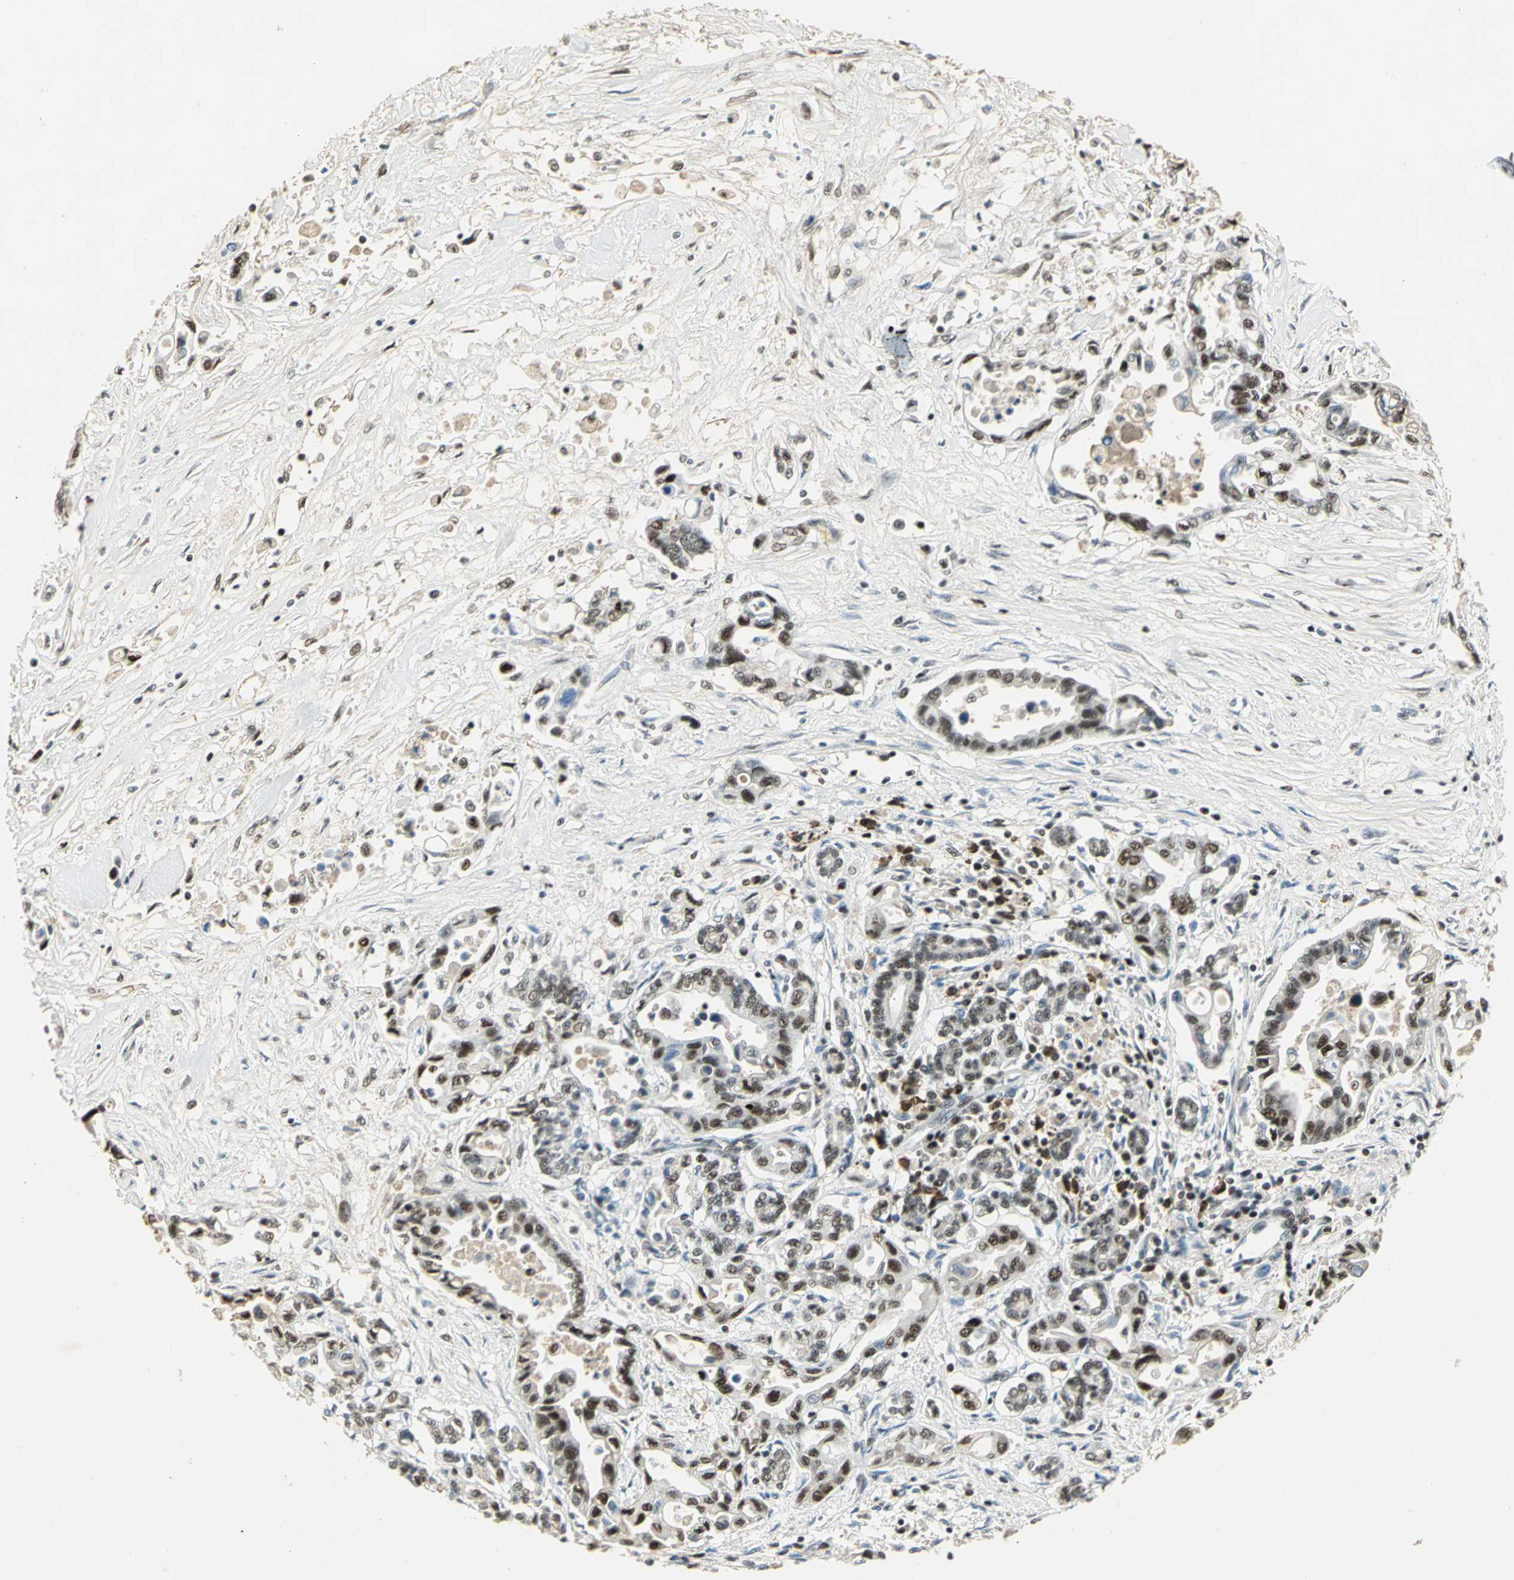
{"staining": {"intensity": "moderate", "quantity": ">75%", "location": "nuclear"}, "tissue": "pancreatic cancer", "cell_type": "Tumor cells", "image_type": "cancer", "snomed": [{"axis": "morphology", "description": "Adenocarcinoma, NOS"}, {"axis": "topography", "description": "Pancreas"}], "caption": "Protein staining displays moderate nuclear staining in approximately >75% of tumor cells in pancreatic adenocarcinoma. (Brightfield microscopy of DAB IHC at high magnification).", "gene": "CCNT1", "patient": {"sex": "female", "age": 57}}